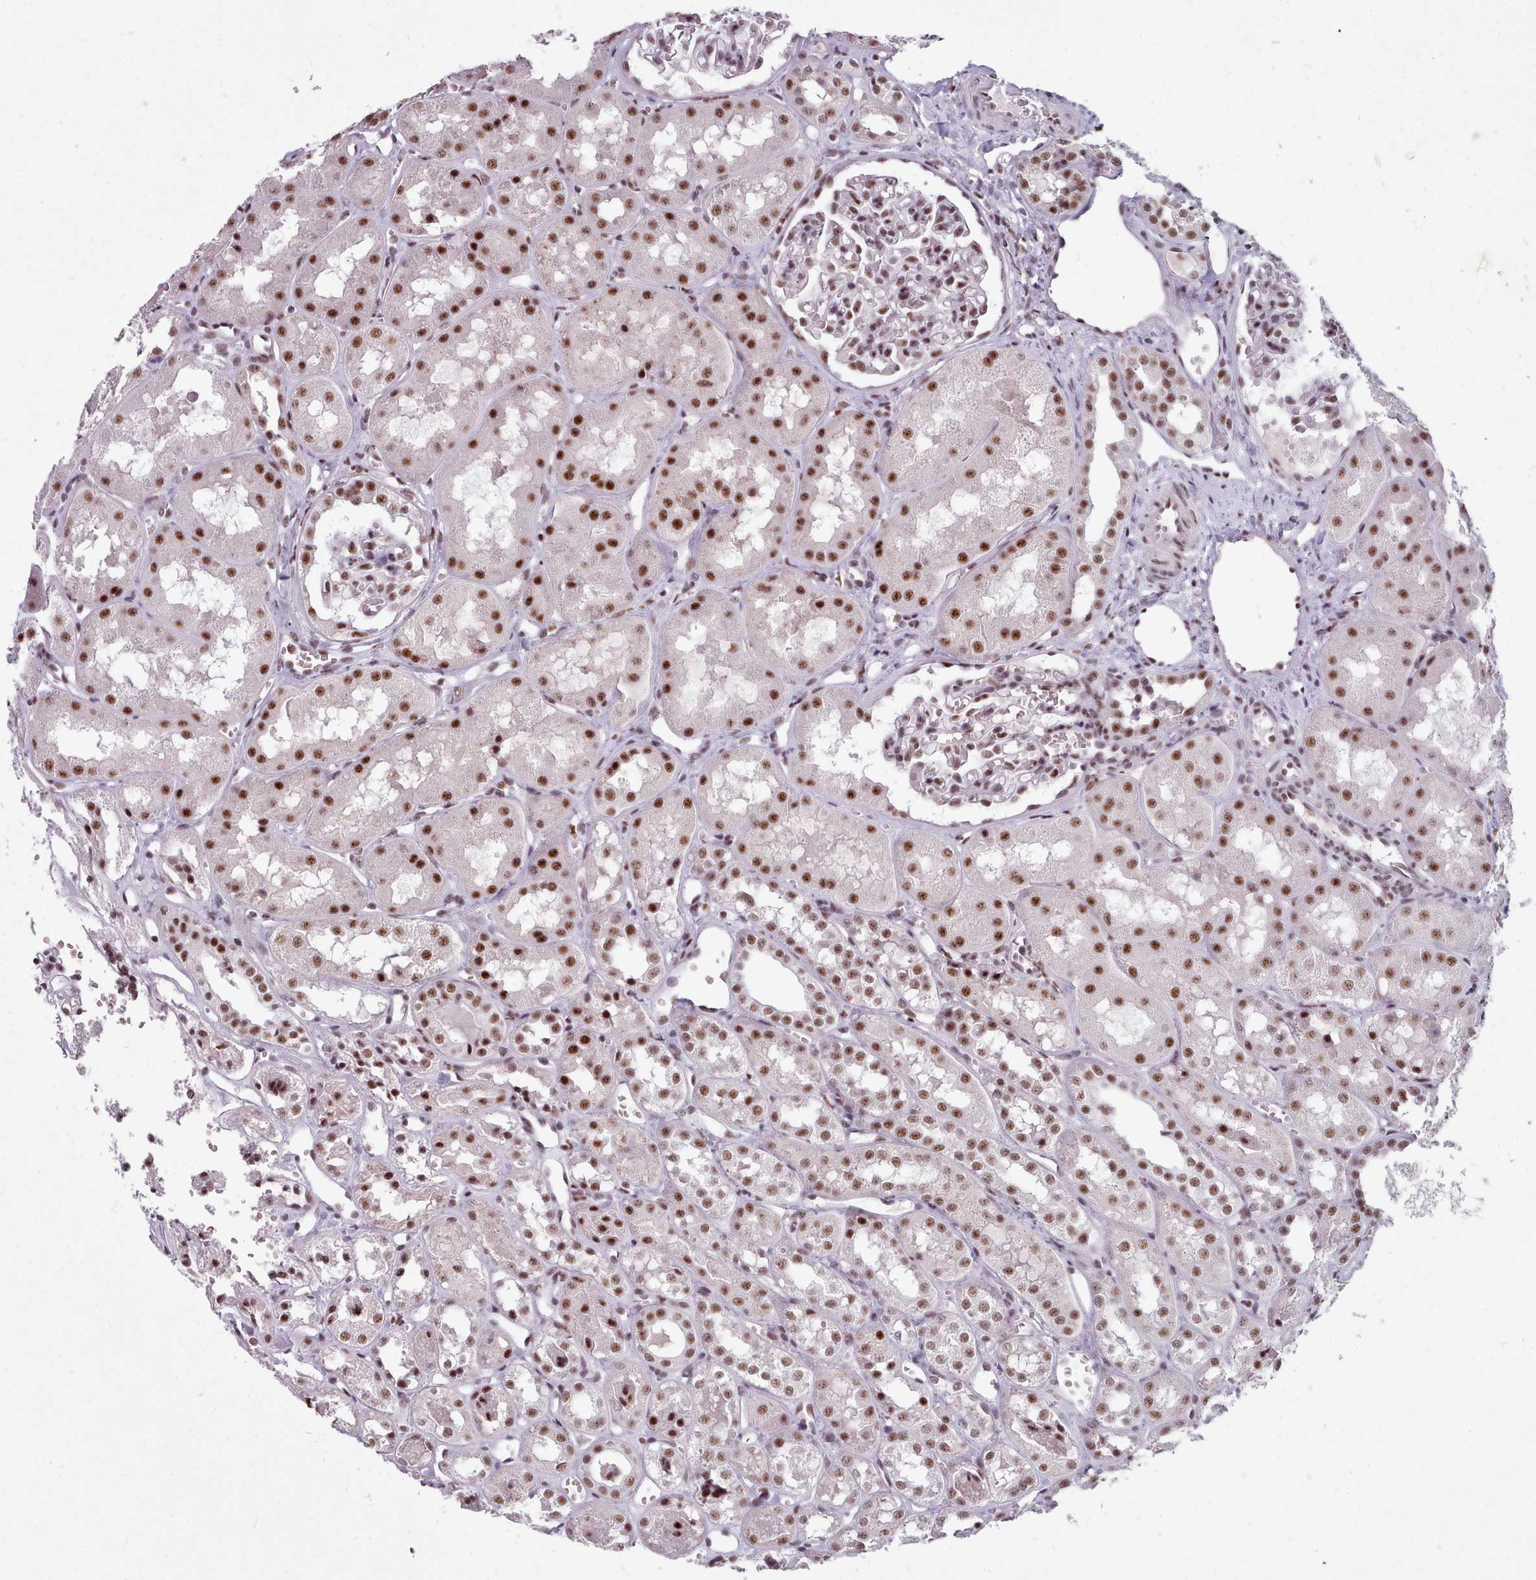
{"staining": {"intensity": "moderate", "quantity": ">75%", "location": "nuclear"}, "tissue": "kidney", "cell_type": "Cells in glomeruli", "image_type": "normal", "snomed": [{"axis": "morphology", "description": "Normal tissue, NOS"}, {"axis": "topography", "description": "Kidney"}], "caption": "Immunohistochemistry histopathology image of normal kidney: kidney stained using immunohistochemistry (IHC) reveals medium levels of moderate protein expression localized specifically in the nuclear of cells in glomeruli, appearing as a nuclear brown color.", "gene": "SRRM1", "patient": {"sex": "male", "age": 16}}